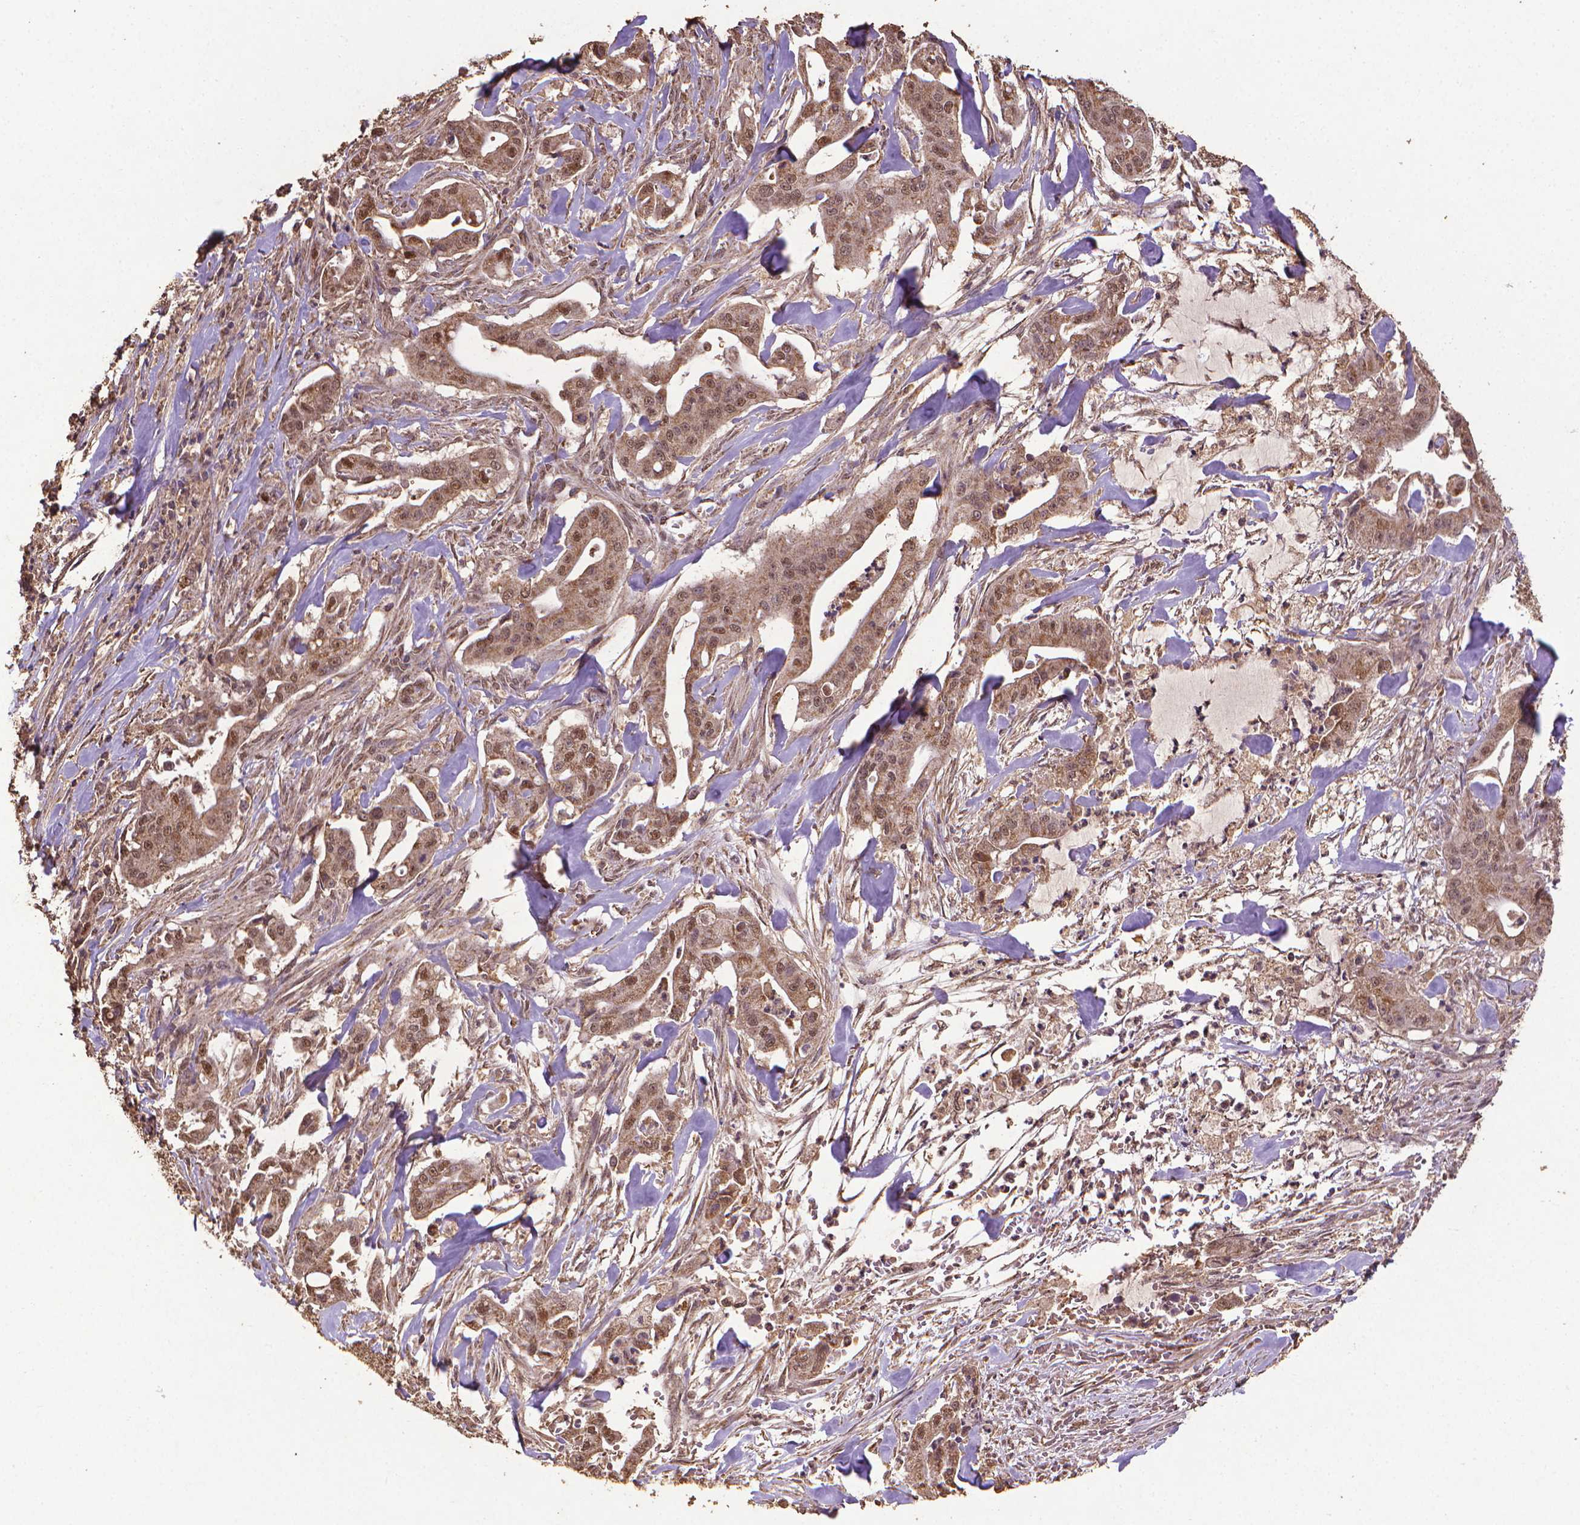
{"staining": {"intensity": "moderate", "quantity": ">75%", "location": "cytoplasmic/membranous,nuclear"}, "tissue": "pancreatic cancer", "cell_type": "Tumor cells", "image_type": "cancer", "snomed": [{"axis": "morphology", "description": "Normal tissue, NOS"}, {"axis": "morphology", "description": "Inflammation, NOS"}, {"axis": "morphology", "description": "Adenocarcinoma, NOS"}, {"axis": "topography", "description": "Pancreas"}], "caption": "The photomicrograph demonstrates staining of pancreatic cancer (adenocarcinoma), revealing moderate cytoplasmic/membranous and nuclear protein expression (brown color) within tumor cells.", "gene": "DCAF1", "patient": {"sex": "male", "age": 57}}